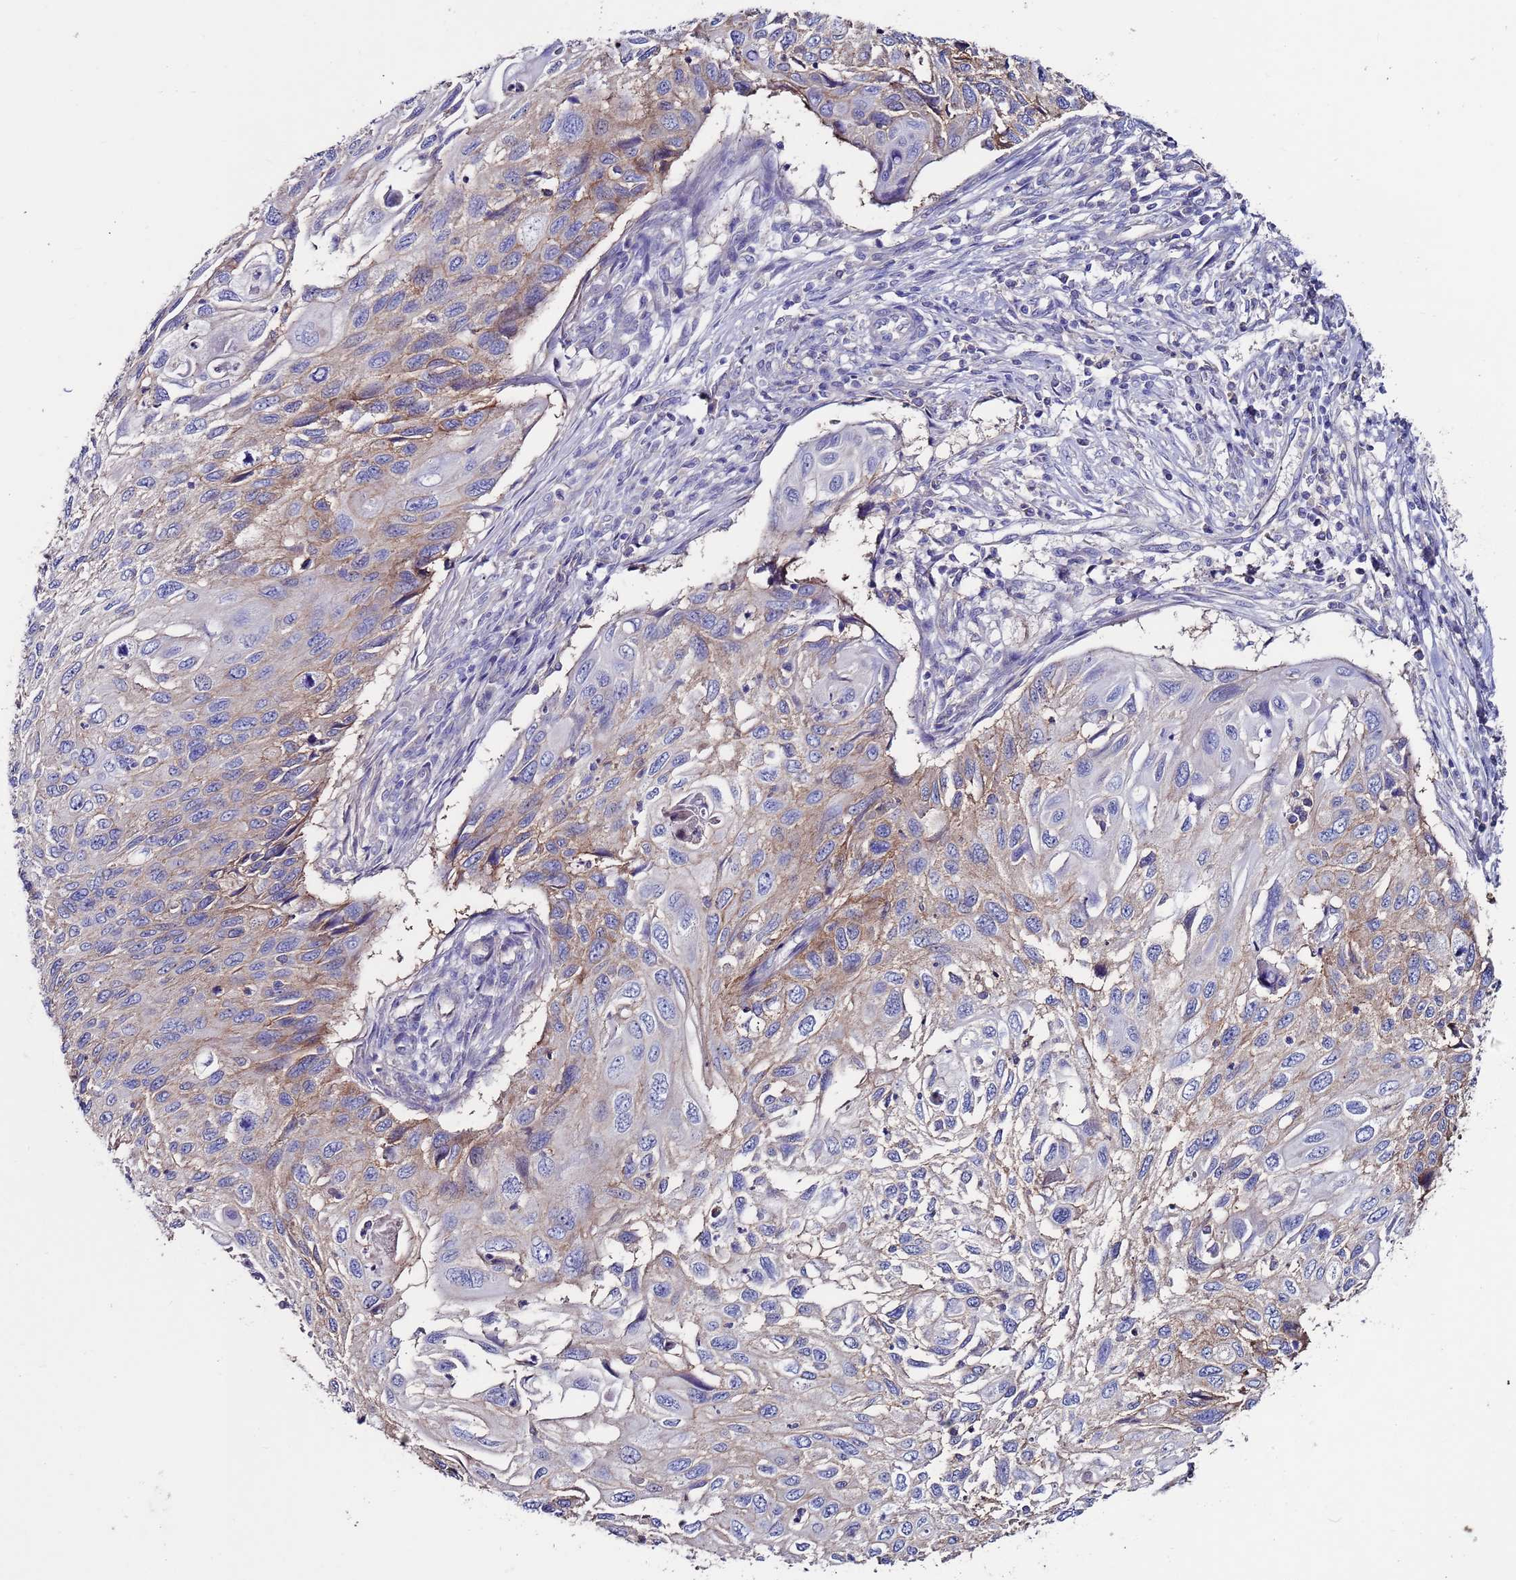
{"staining": {"intensity": "moderate", "quantity": "<25%", "location": "cytoplasmic/membranous"}, "tissue": "cervical cancer", "cell_type": "Tumor cells", "image_type": "cancer", "snomed": [{"axis": "morphology", "description": "Squamous cell carcinoma, NOS"}, {"axis": "topography", "description": "Cervix"}], "caption": "A photomicrograph of human cervical cancer stained for a protein shows moderate cytoplasmic/membranous brown staining in tumor cells.", "gene": "KRTCAP3", "patient": {"sex": "female", "age": 70}}